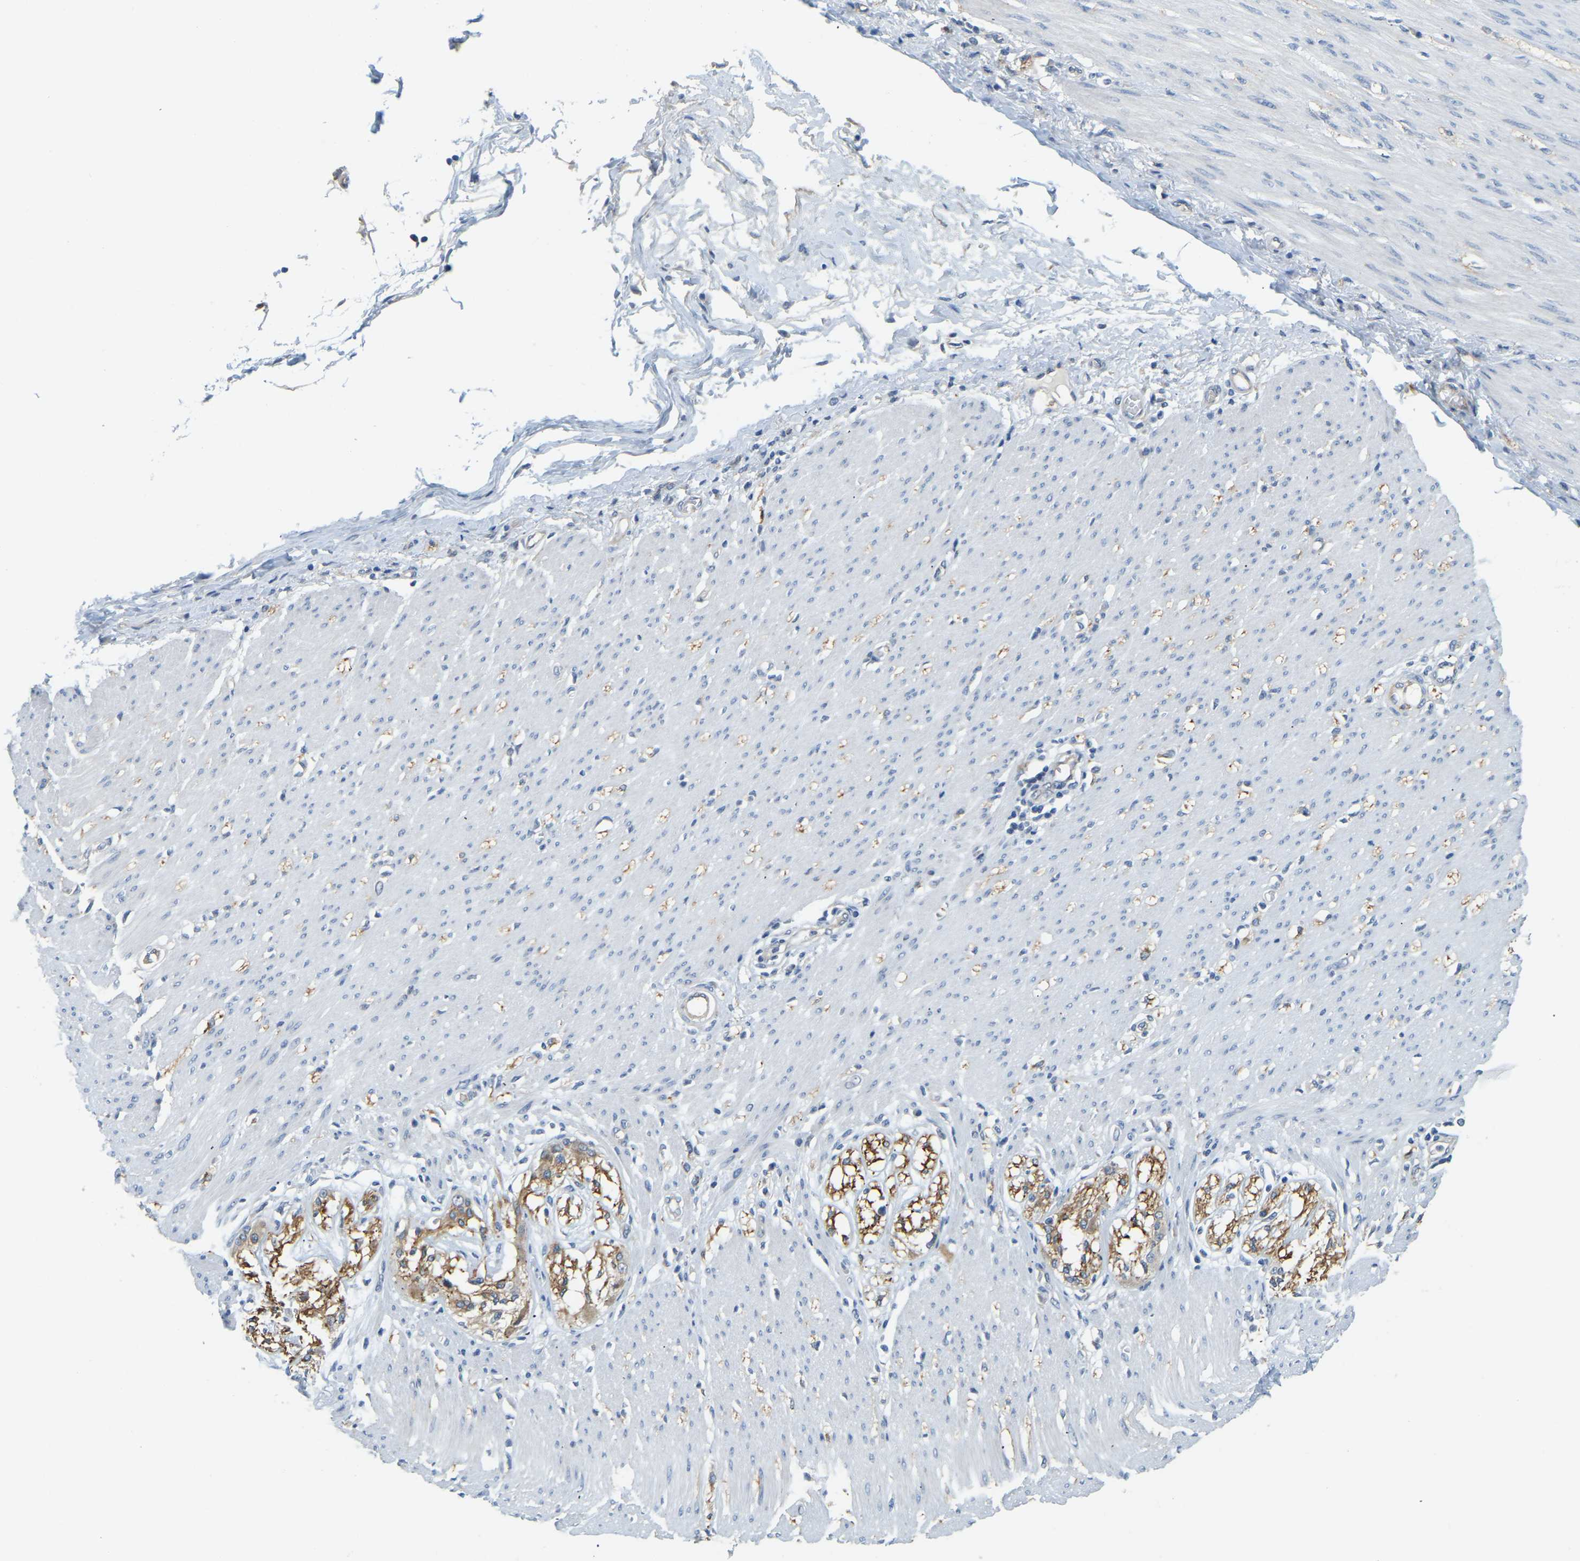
{"staining": {"intensity": "moderate", "quantity": "25%-75%", "location": "cytoplasmic/membranous"}, "tissue": "adipose tissue", "cell_type": "Adipocytes", "image_type": "normal", "snomed": [{"axis": "morphology", "description": "Normal tissue, NOS"}, {"axis": "morphology", "description": "Adenocarcinoma, NOS"}, {"axis": "topography", "description": "Colon"}, {"axis": "topography", "description": "Peripheral nerve tissue"}], "caption": "IHC of benign human adipose tissue demonstrates medium levels of moderate cytoplasmic/membranous positivity in approximately 25%-75% of adipocytes.", "gene": "NME8", "patient": {"sex": "male", "age": 14}}